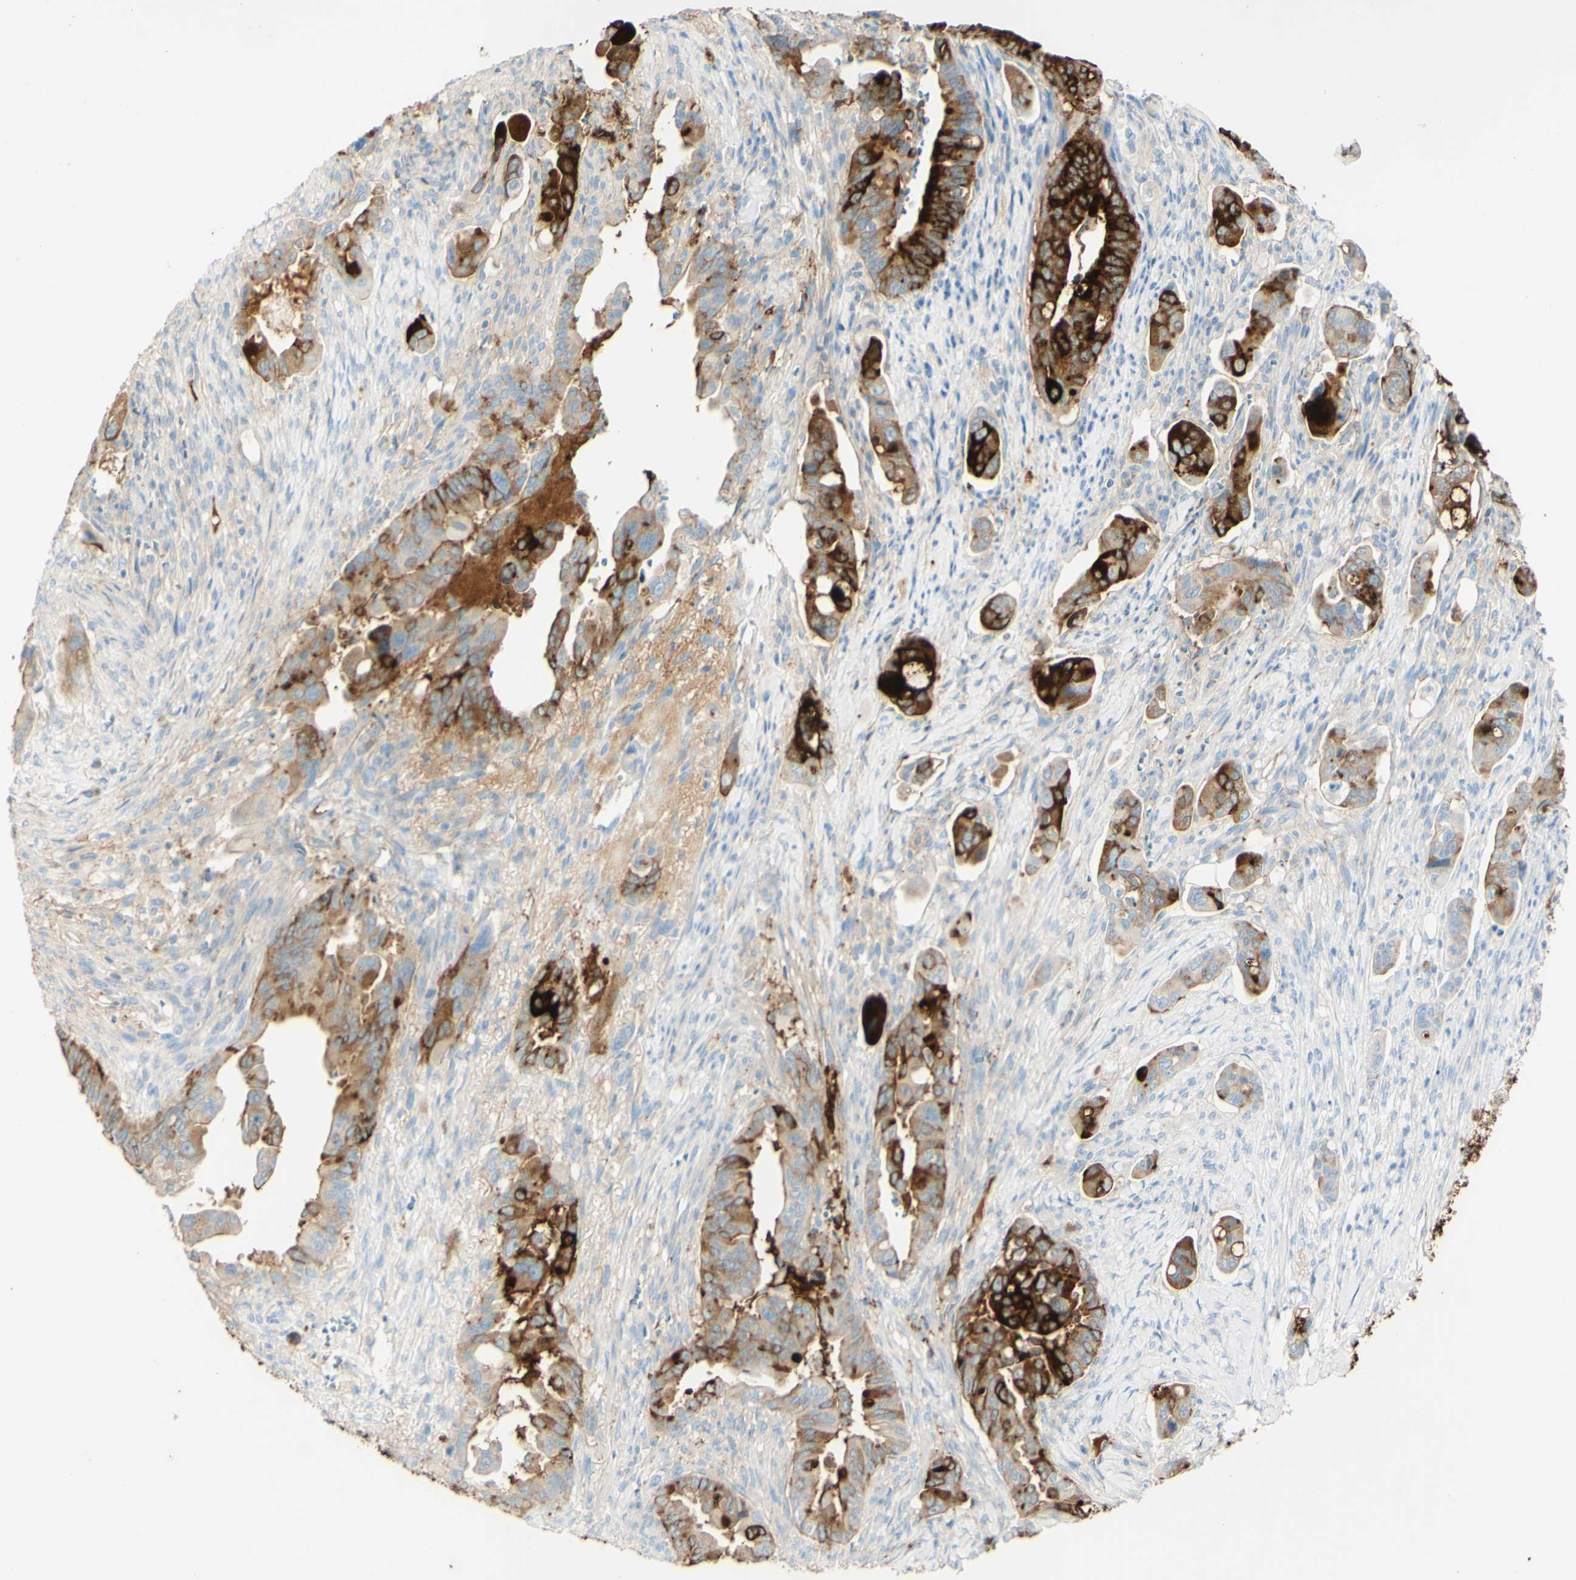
{"staining": {"intensity": "strong", "quantity": "25%-75%", "location": "cytoplasmic/membranous"}, "tissue": "pancreatic cancer", "cell_type": "Tumor cells", "image_type": "cancer", "snomed": [{"axis": "morphology", "description": "Adenocarcinoma, NOS"}, {"axis": "topography", "description": "Pancreas"}], "caption": "Immunohistochemical staining of human adenocarcinoma (pancreatic) shows high levels of strong cytoplasmic/membranous positivity in approximately 25%-75% of tumor cells.", "gene": "PIGR", "patient": {"sex": "male", "age": 70}}